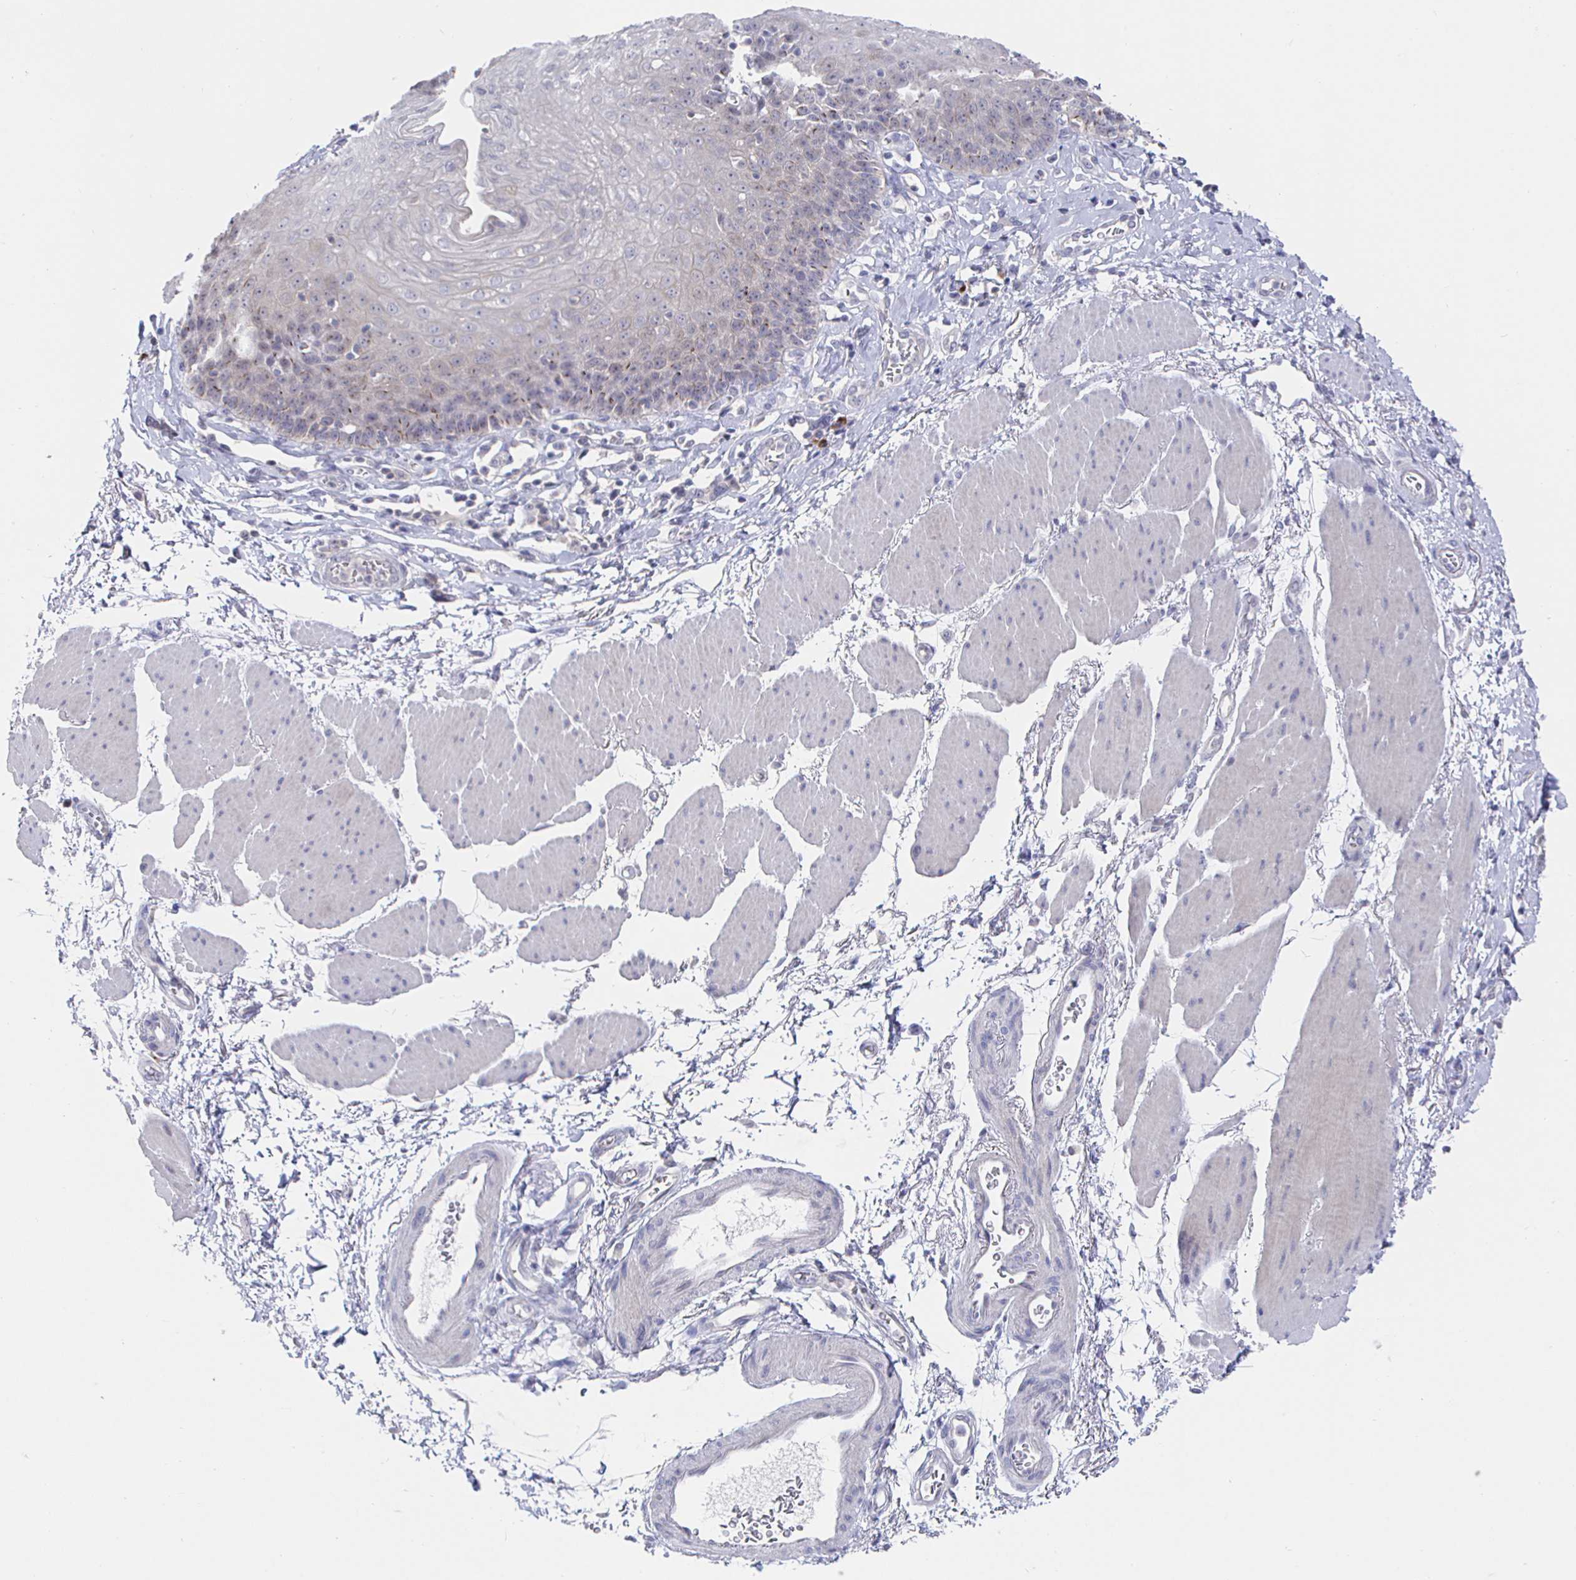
{"staining": {"intensity": "negative", "quantity": "none", "location": "none"}, "tissue": "esophagus", "cell_type": "Squamous epithelial cells", "image_type": "normal", "snomed": [{"axis": "morphology", "description": "Normal tissue, NOS"}, {"axis": "topography", "description": "Esophagus"}], "caption": "Micrograph shows no protein staining in squamous epithelial cells of normal esophagus. (DAB (3,3'-diaminobenzidine) immunohistochemistry with hematoxylin counter stain).", "gene": "LRRC23", "patient": {"sex": "female", "age": 81}}